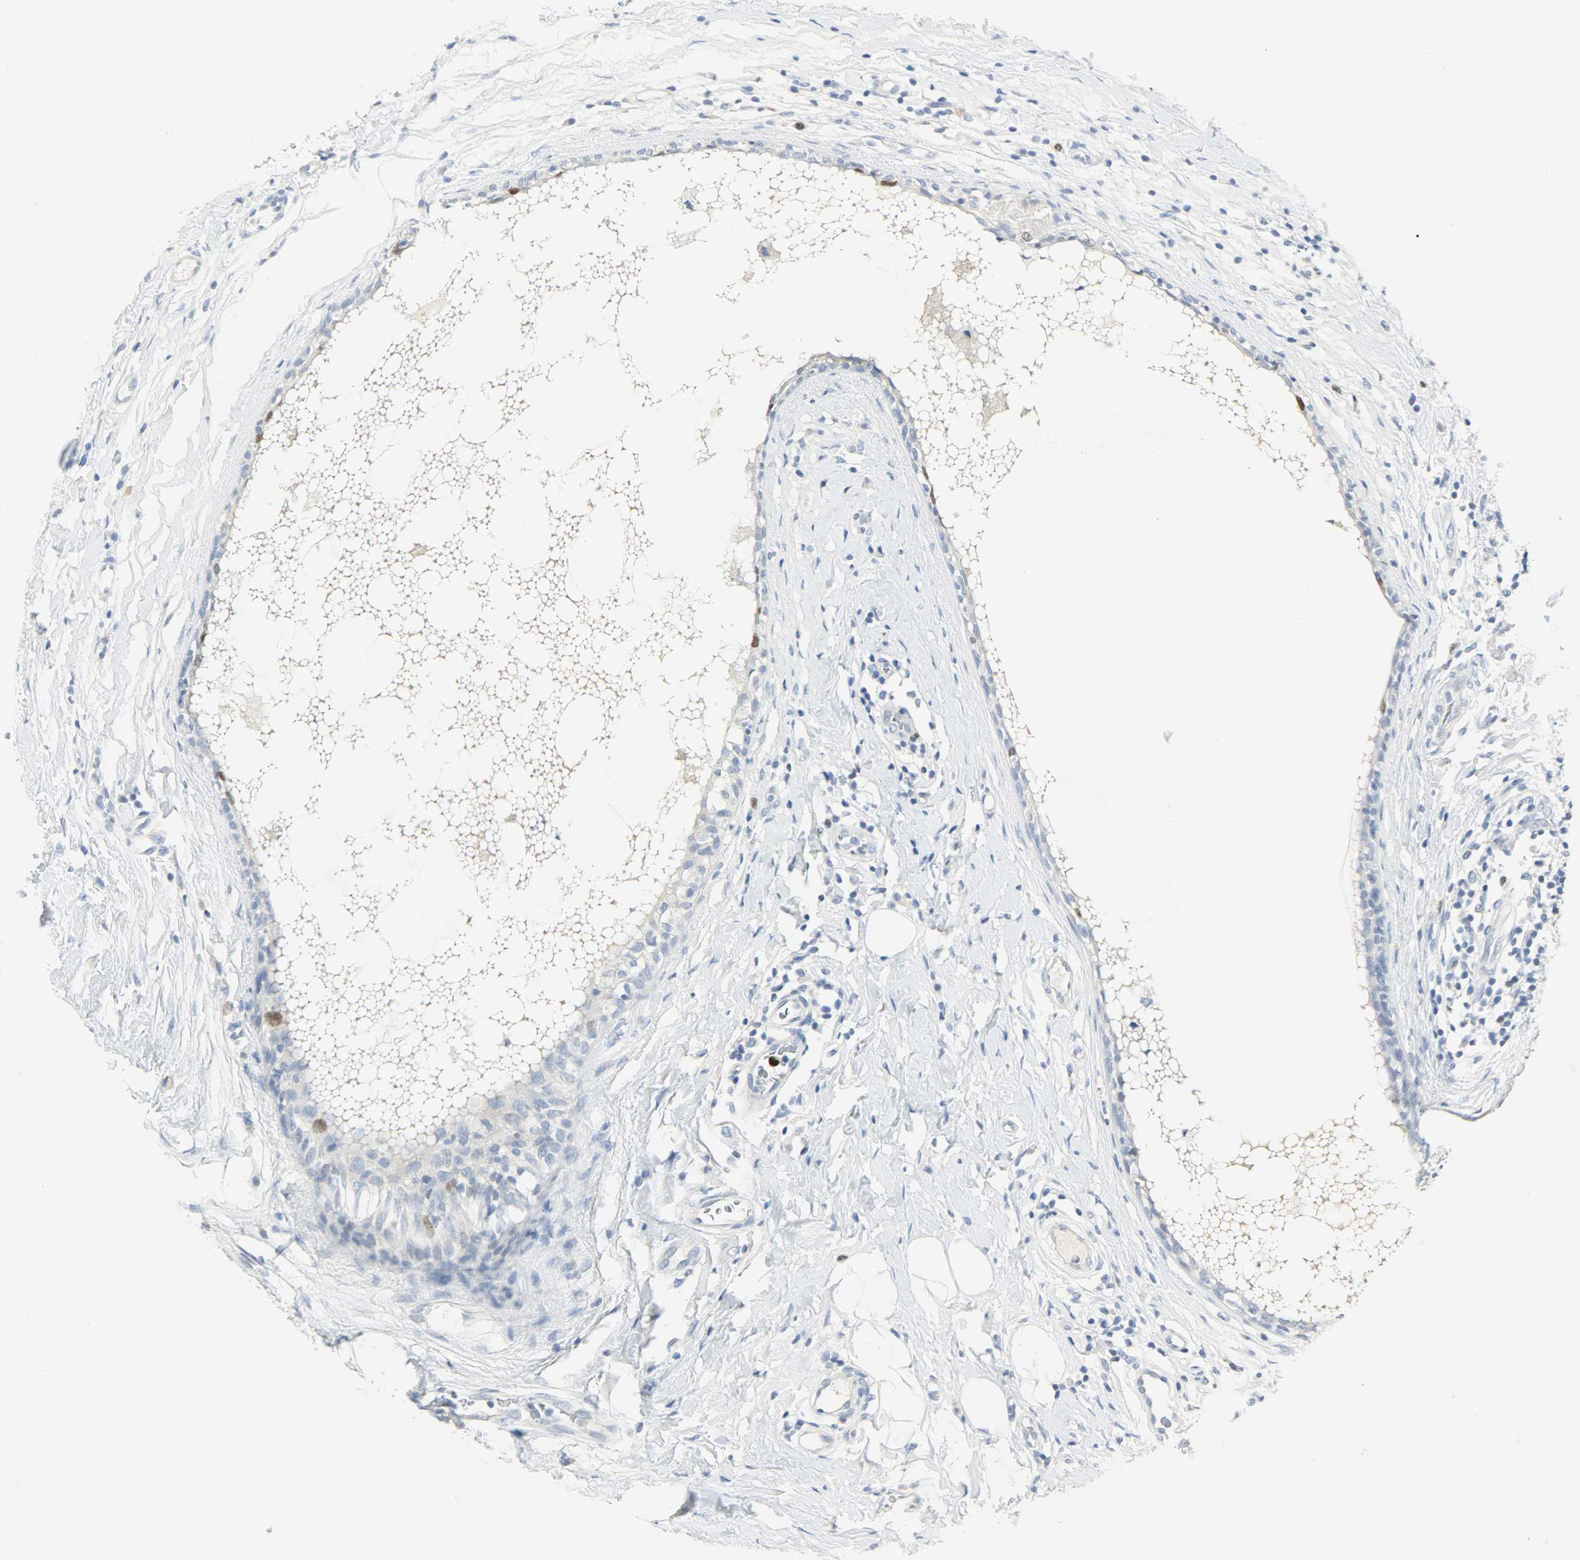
{"staining": {"intensity": "moderate", "quantity": "<25%", "location": "nuclear"}, "tissue": "breast cancer", "cell_type": "Tumor cells", "image_type": "cancer", "snomed": [{"axis": "morphology", "description": "Duct carcinoma"}, {"axis": "topography", "description": "Breast"}], "caption": "Protein analysis of breast cancer tissue displays moderate nuclear expression in approximately <25% of tumor cells. (DAB (3,3'-diaminobenzidine) IHC, brown staining for protein, blue staining for nuclei).", "gene": "HELLS", "patient": {"sex": "female", "age": 40}}